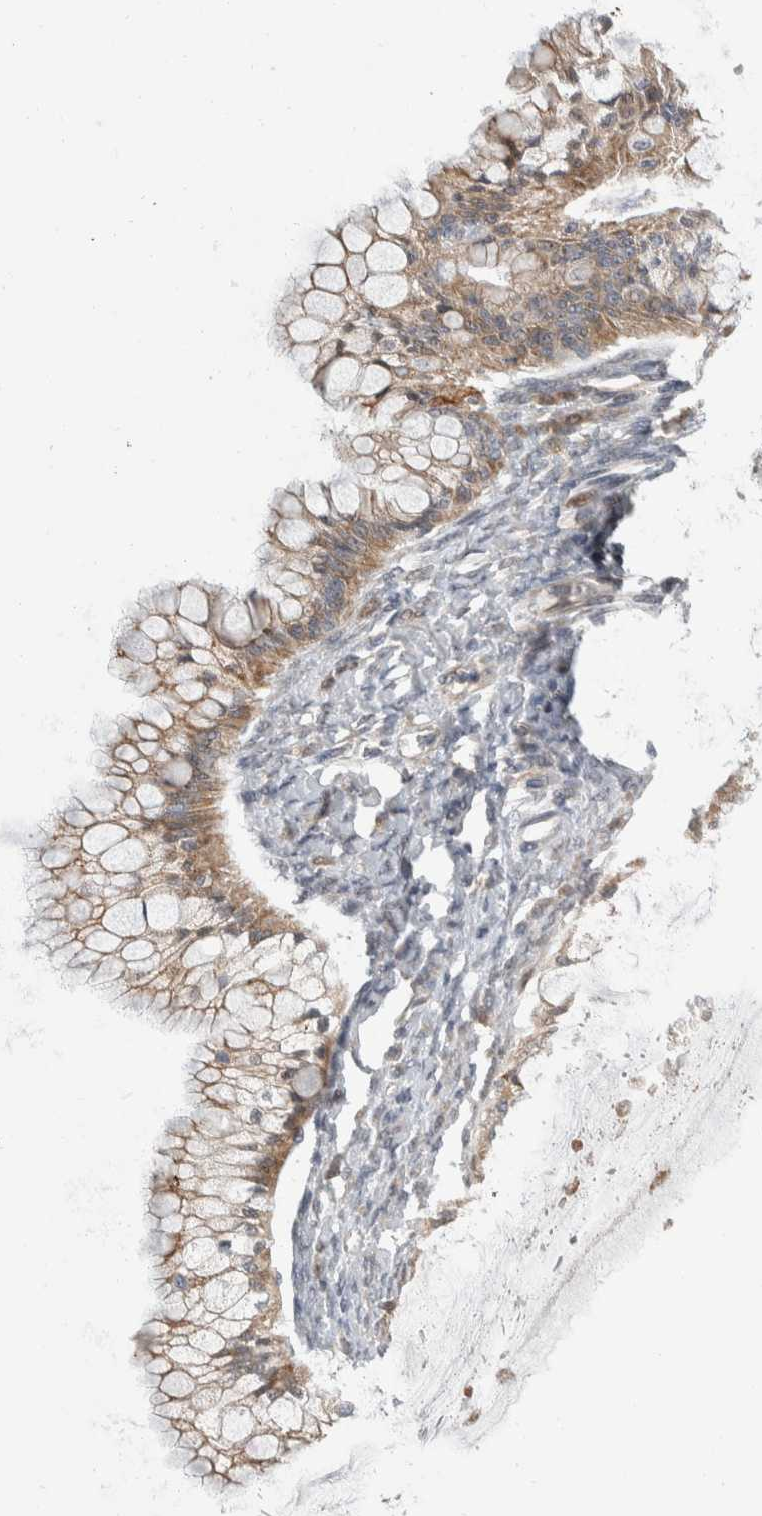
{"staining": {"intensity": "weak", "quantity": ">75%", "location": "cytoplasmic/membranous"}, "tissue": "ovarian cancer", "cell_type": "Tumor cells", "image_type": "cancer", "snomed": [{"axis": "morphology", "description": "Cystadenocarcinoma, mucinous, NOS"}, {"axis": "topography", "description": "Ovary"}], "caption": "This is a micrograph of immunohistochemistry staining of ovarian cancer, which shows weak expression in the cytoplasmic/membranous of tumor cells.", "gene": "SHPK", "patient": {"sex": "female", "age": 57}}